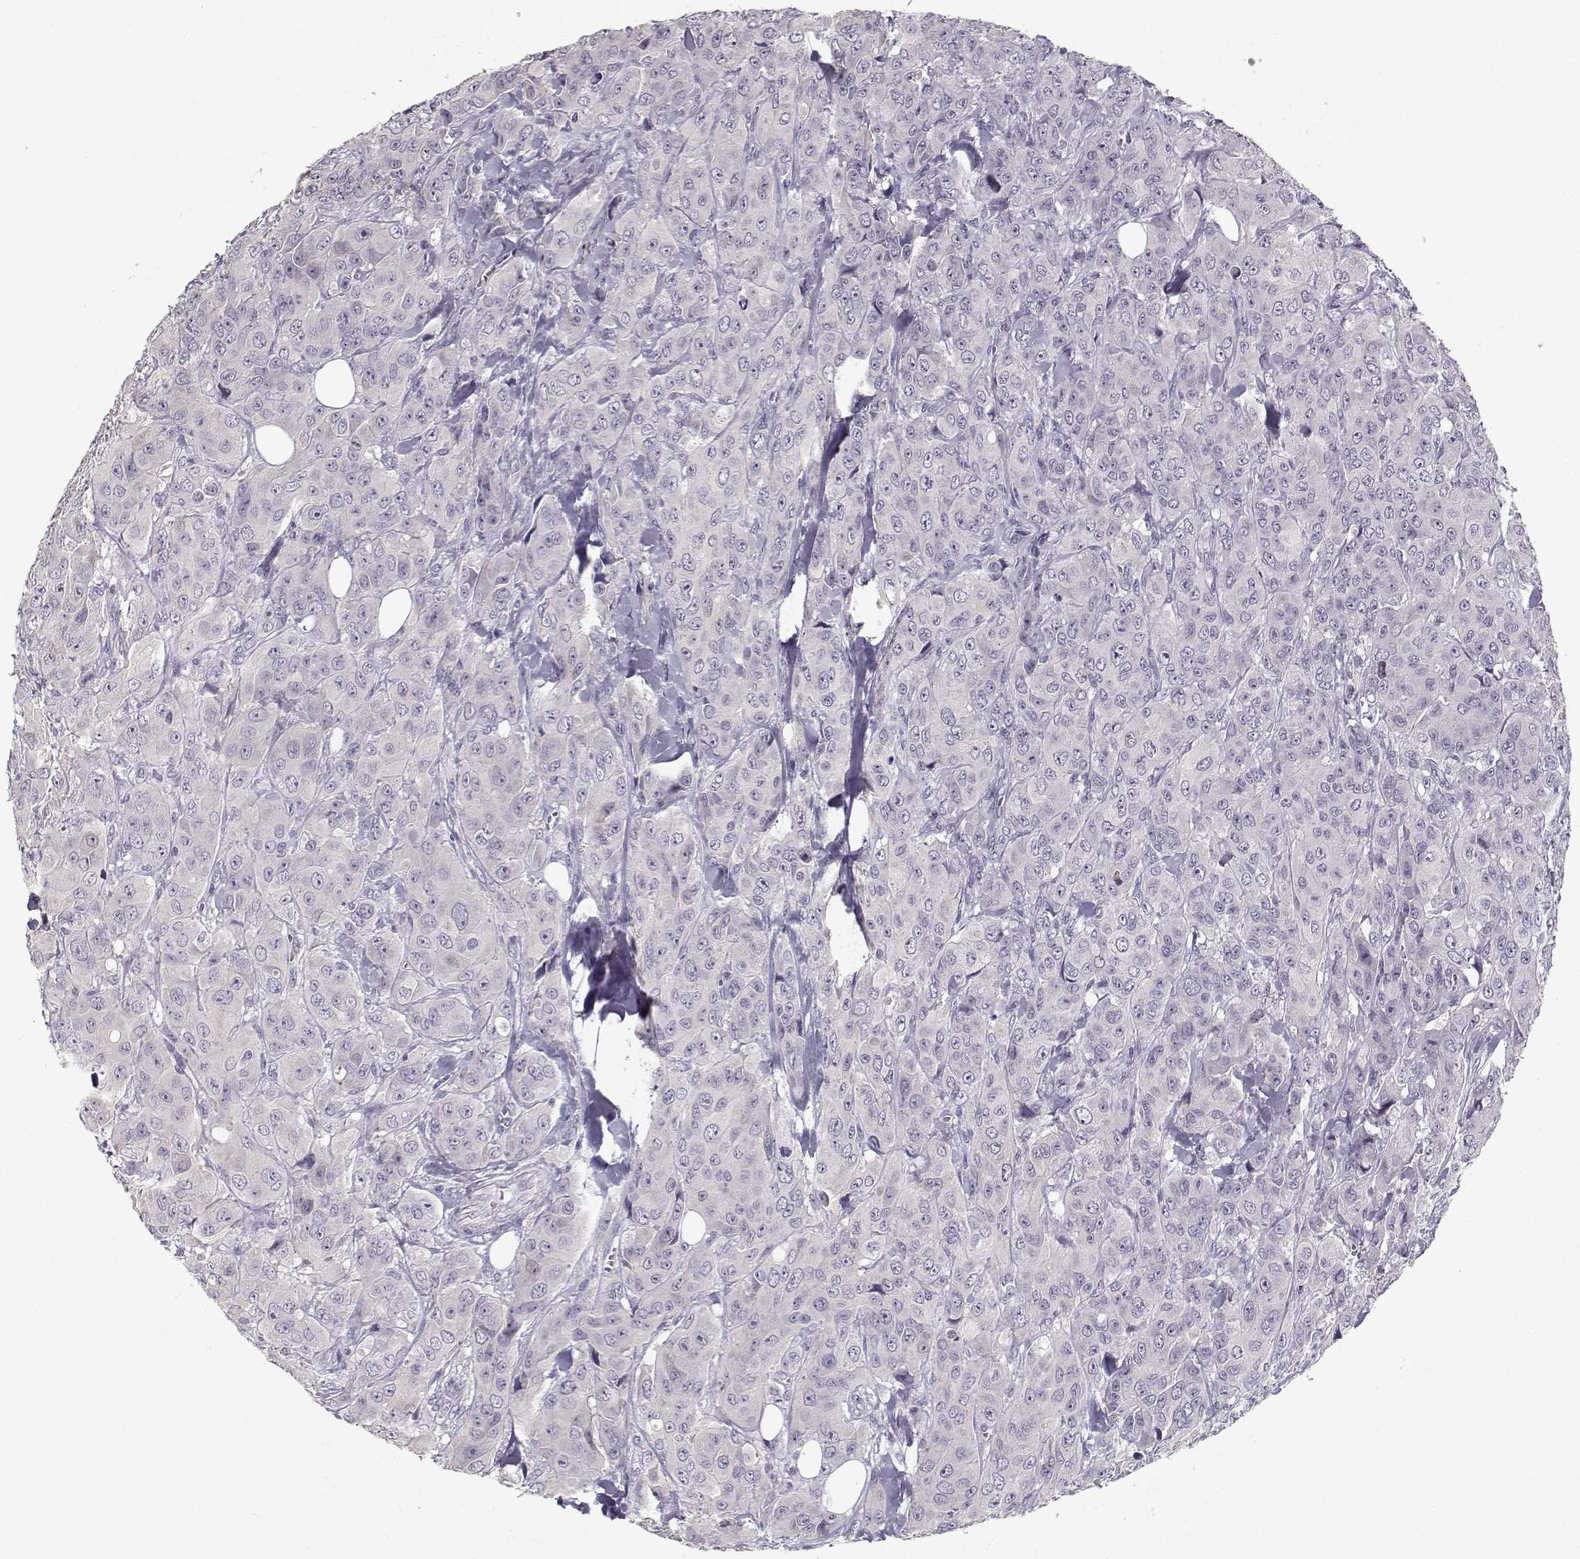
{"staining": {"intensity": "negative", "quantity": "none", "location": "none"}, "tissue": "breast cancer", "cell_type": "Tumor cells", "image_type": "cancer", "snomed": [{"axis": "morphology", "description": "Duct carcinoma"}, {"axis": "topography", "description": "Breast"}], "caption": "Photomicrograph shows no protein staining in tumor cells of breast intraductal carcinoma tissue.", "gene": "TMEM145", "patient": {"sex": "female", "age": 43}}